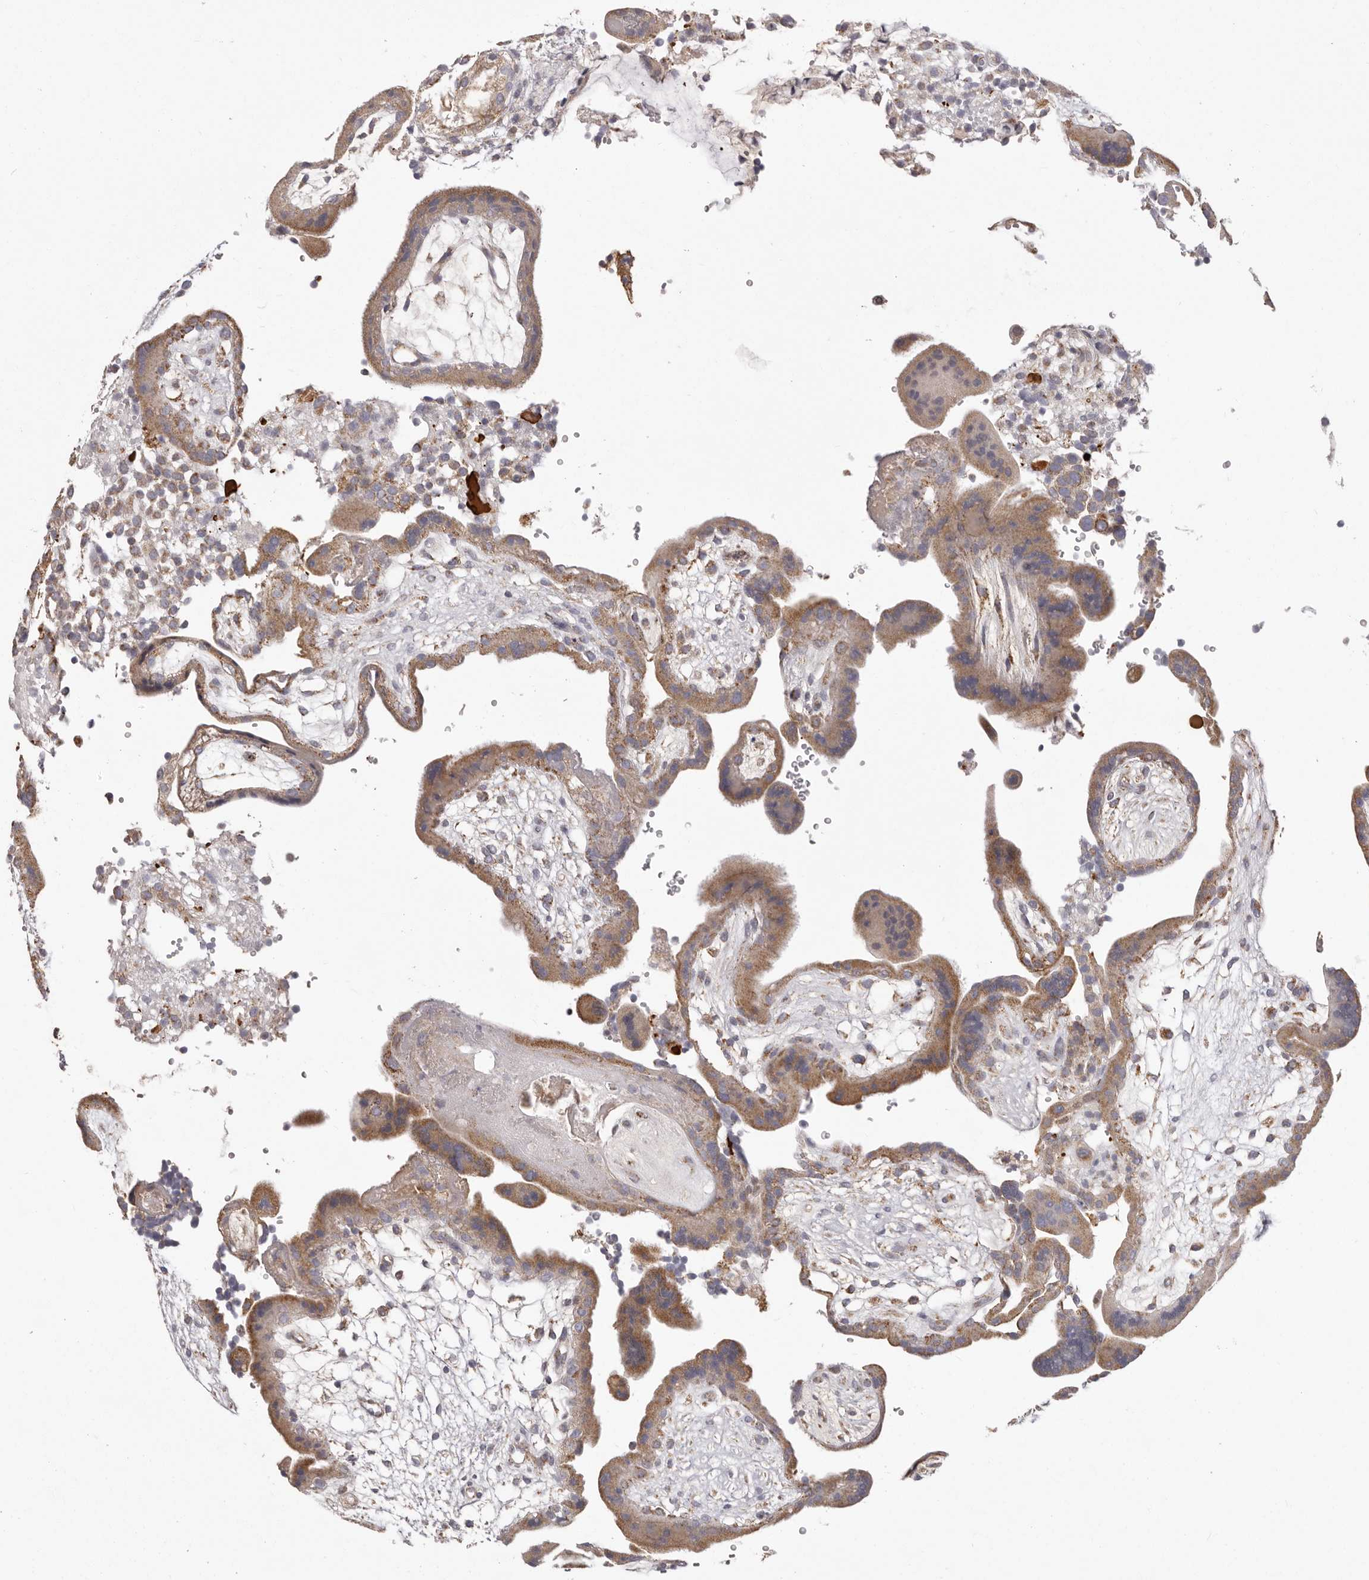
{"staining": {"intensity": "moderate", "quantity": "25%-75%", "location": "cytoplasmic/membranous"}, "tissue": "placenta", "cell_type": "Trophoblastic cells", "image_type": "normal", "snomed": [{"axis": "morphology", "description": "Normal tissue, NOS"}, {"axis": "topography", "description": "Placenta"}], "caption": "Placenta stained with immunohistochemistry exhibits moderate cytoplasmic/membranous expression in about 25%-75% of trophoblastic cells.", "gene": "CHRM2", "patient": {"sex": "female", "age": 18}}